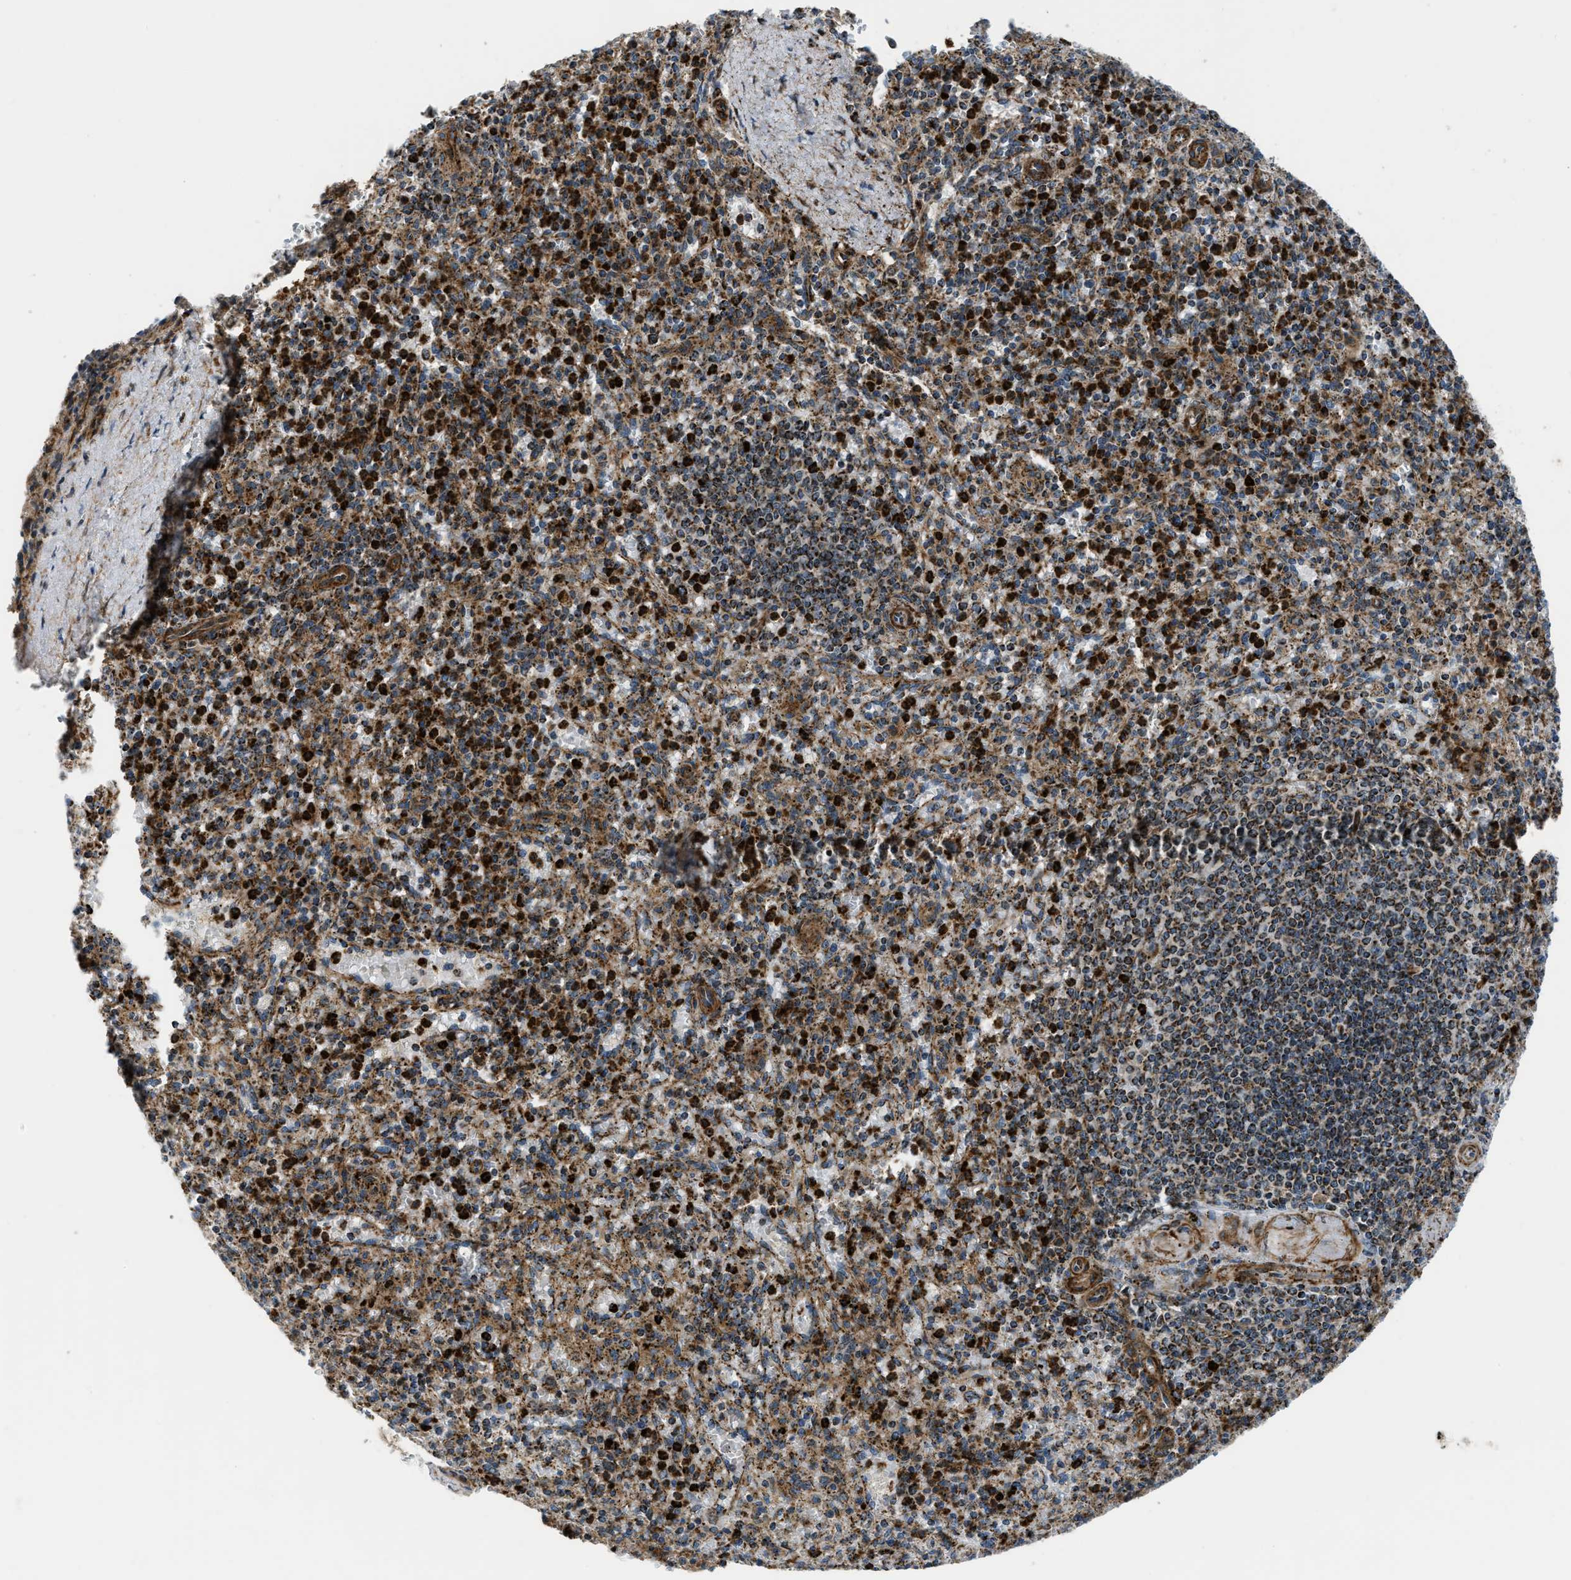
{"staining": {"intensity": "strong", "quantity": ">75%", "location": "cytoplasmic/membranous,nuclear"}, "tissue": "spleen", "cell_type": "Cells in red pulp", "image_type": "normal", "snomed": [{"axis": "morphology", "description": "Normal tissue, NOS"}, {"axis": "topography", "description": "Spleen"}], "caption": "Benign spleen displays strong cytoplasmic/membranous,nuclear expression in approximately >75% of cells in red pulp, visualized by immunohistochemistry.", "gene": "GSDME", "patient": {"sex": "male", "age": 72}}